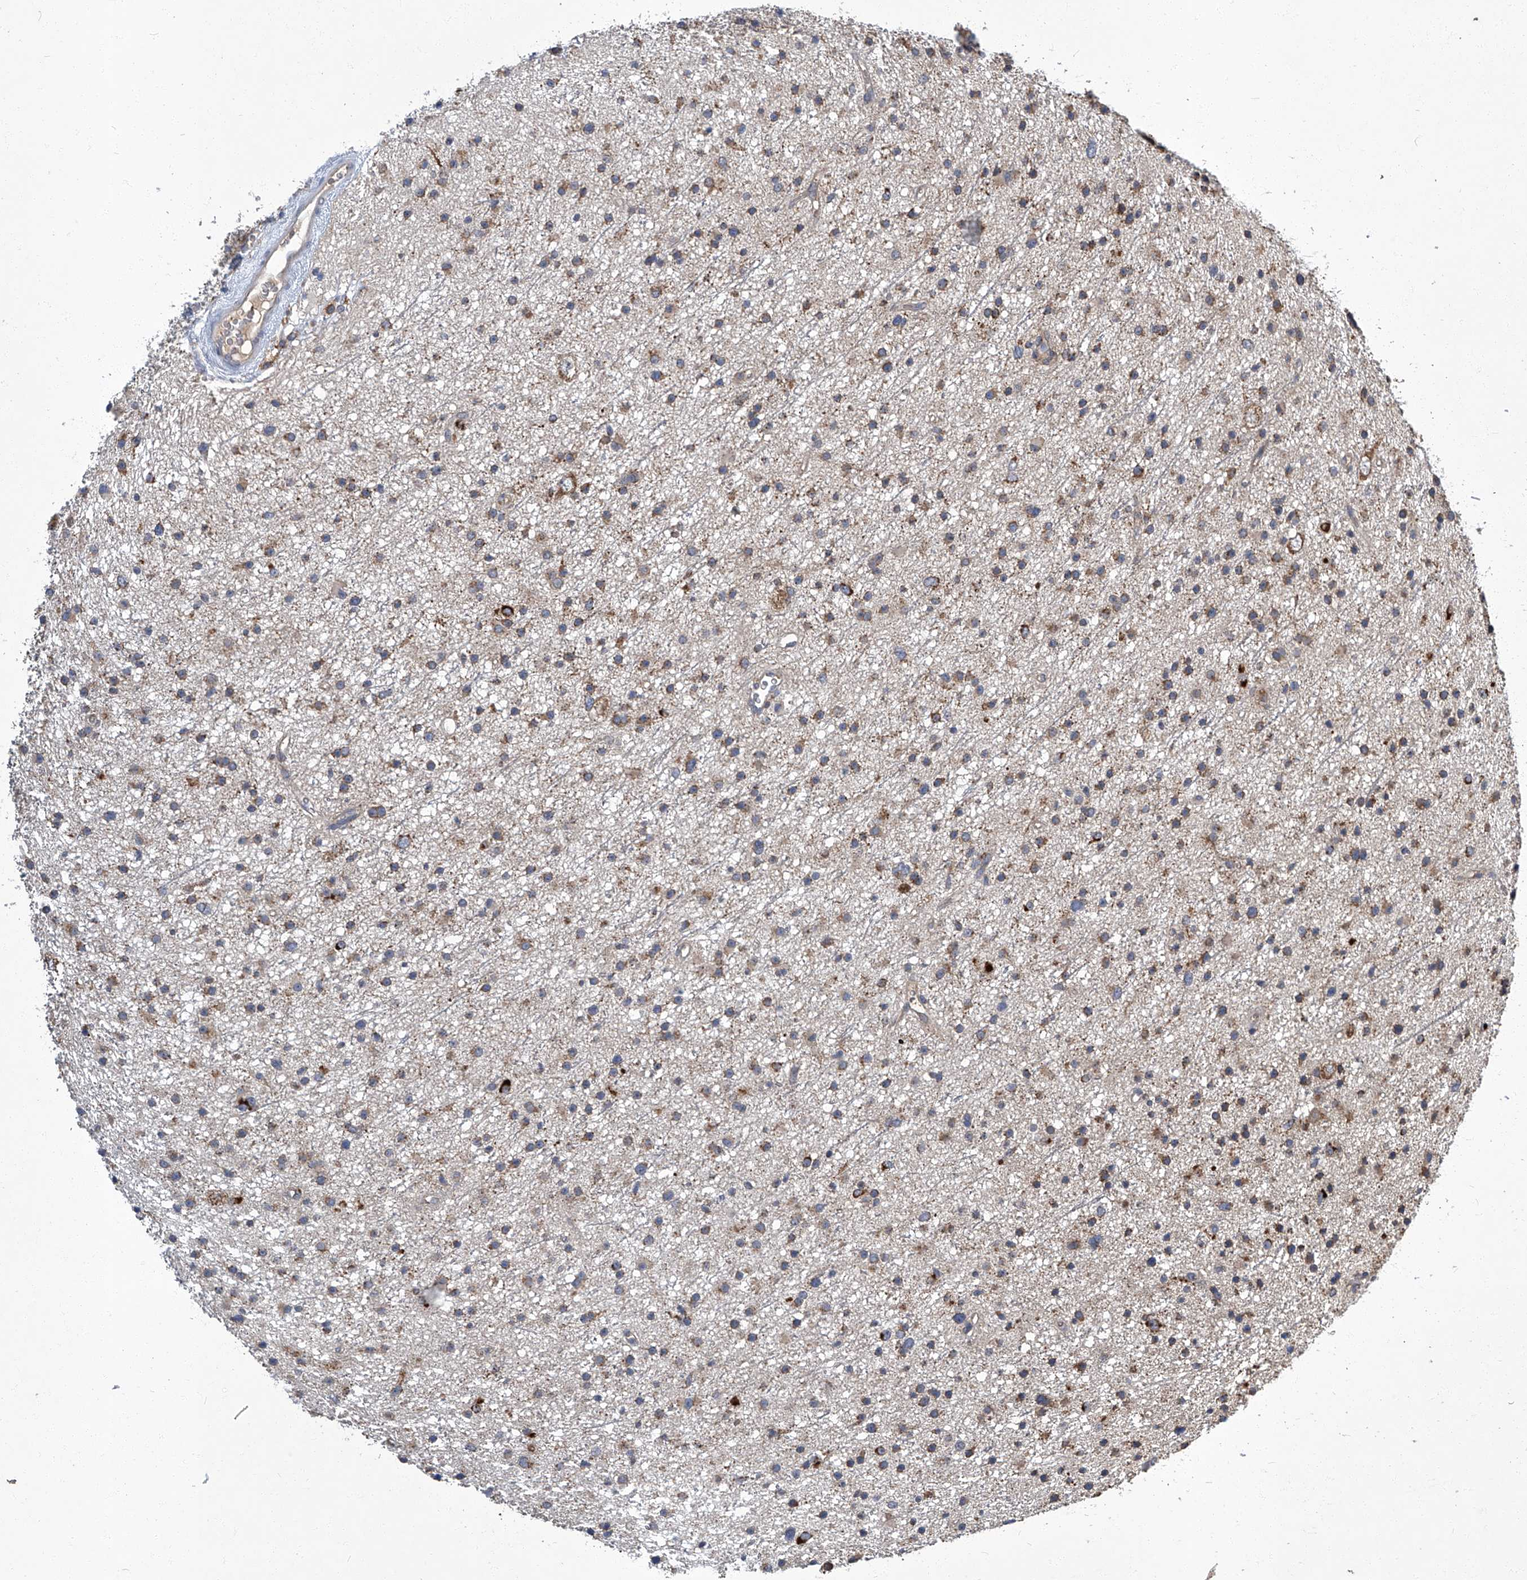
{"staining": {"intensity": "moderate", "quantity": "25%-75%", "location": "cytoplasmic/membranous"}, "tissue": "glioma", "cell_type": "Tumor cells", "image_type": "cancer", "snomed": [{"axis": "morphology", "description": "Glioma, malignant, Low grade"}, {"axis": "topography", "description": "Cerebral cortex"}], "caption": "A histopathology image of low-grade glioma (malignant) stained for a protein reveals moderate cytoplasmic/membranous brown staining in tumor cells.", "gene": "TNFRSF13B", "patient": {"sex": "female", "age": 39}}